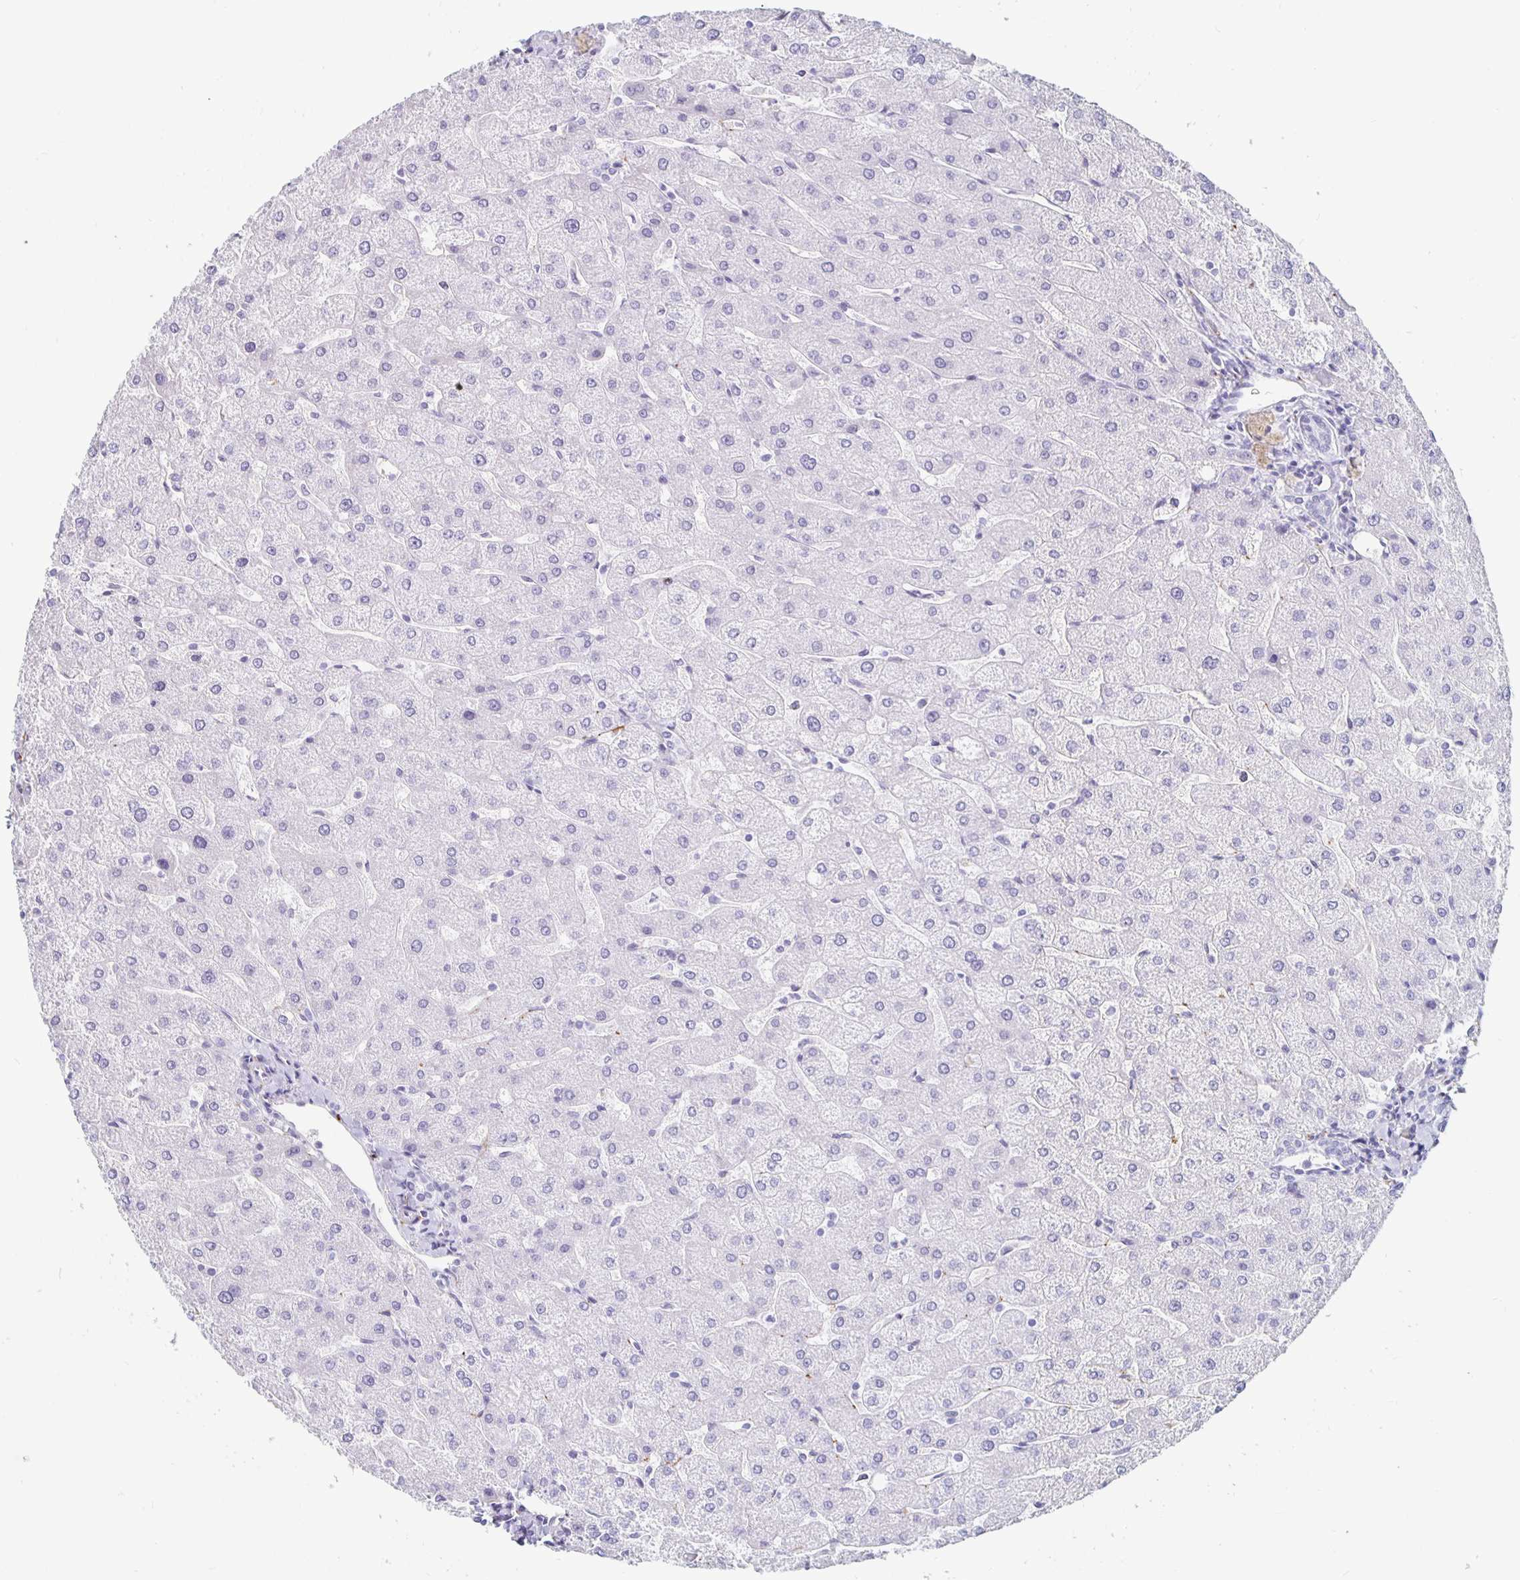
{"staining": {"intensity": "negative", "quantity": "none", "location": "none"}, "tissue": "liver", "cell_type": "Cholangiocytes", "image_type": "normal", "snomed": [{"axis": "morphology", "description": "Normal tissue, NOS"}, {"axis": "topography", "description": "Liver"}], "caption": "Cholangiocytes show no significant expression in normal liver.", "gene": "KCNQ2", "patient": {"sex": "male", "age": 67}}